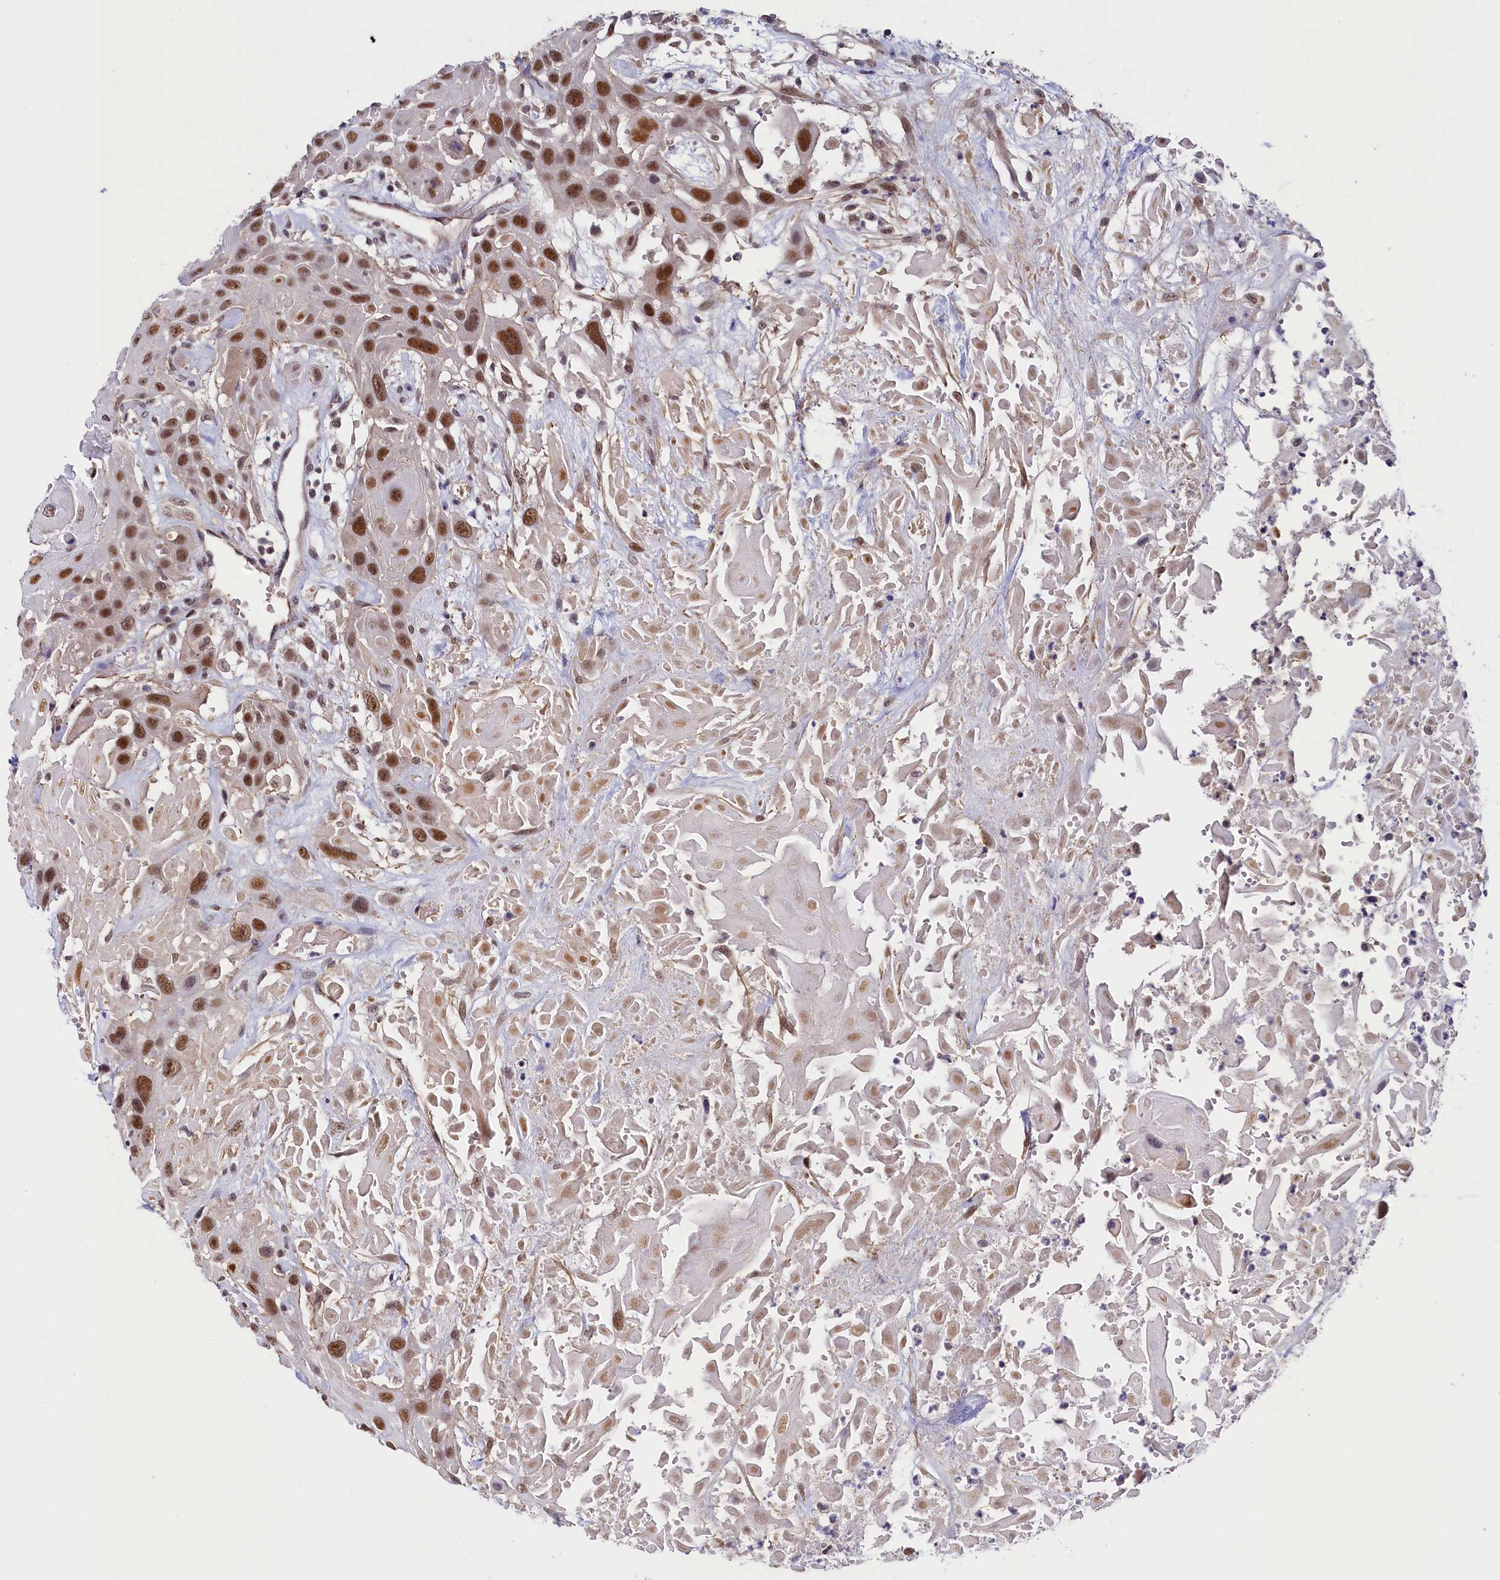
{"staining": {"intensity": "moderate", "quantity": ">75%", "location": "nuclear"}, "tissue": "head and neck cancer", "cell_type": "Tumor cells", "image_type": "cancer", "snomed": [{"axis": "morphology", "description": "Squamous cell carcinoma, NOS"}, {"axis": "topography", "description": "Head-Neck"}], "caption": "A high-resolution micrograph shows immunohistochemistry staining of head and neck cancer (squamous cell carcinoma), which reveals moderate nuclear staining in approximately >75% of tumor cells.", "gene": "INTS14", "patient": {"sex": "male", "age": 81}}